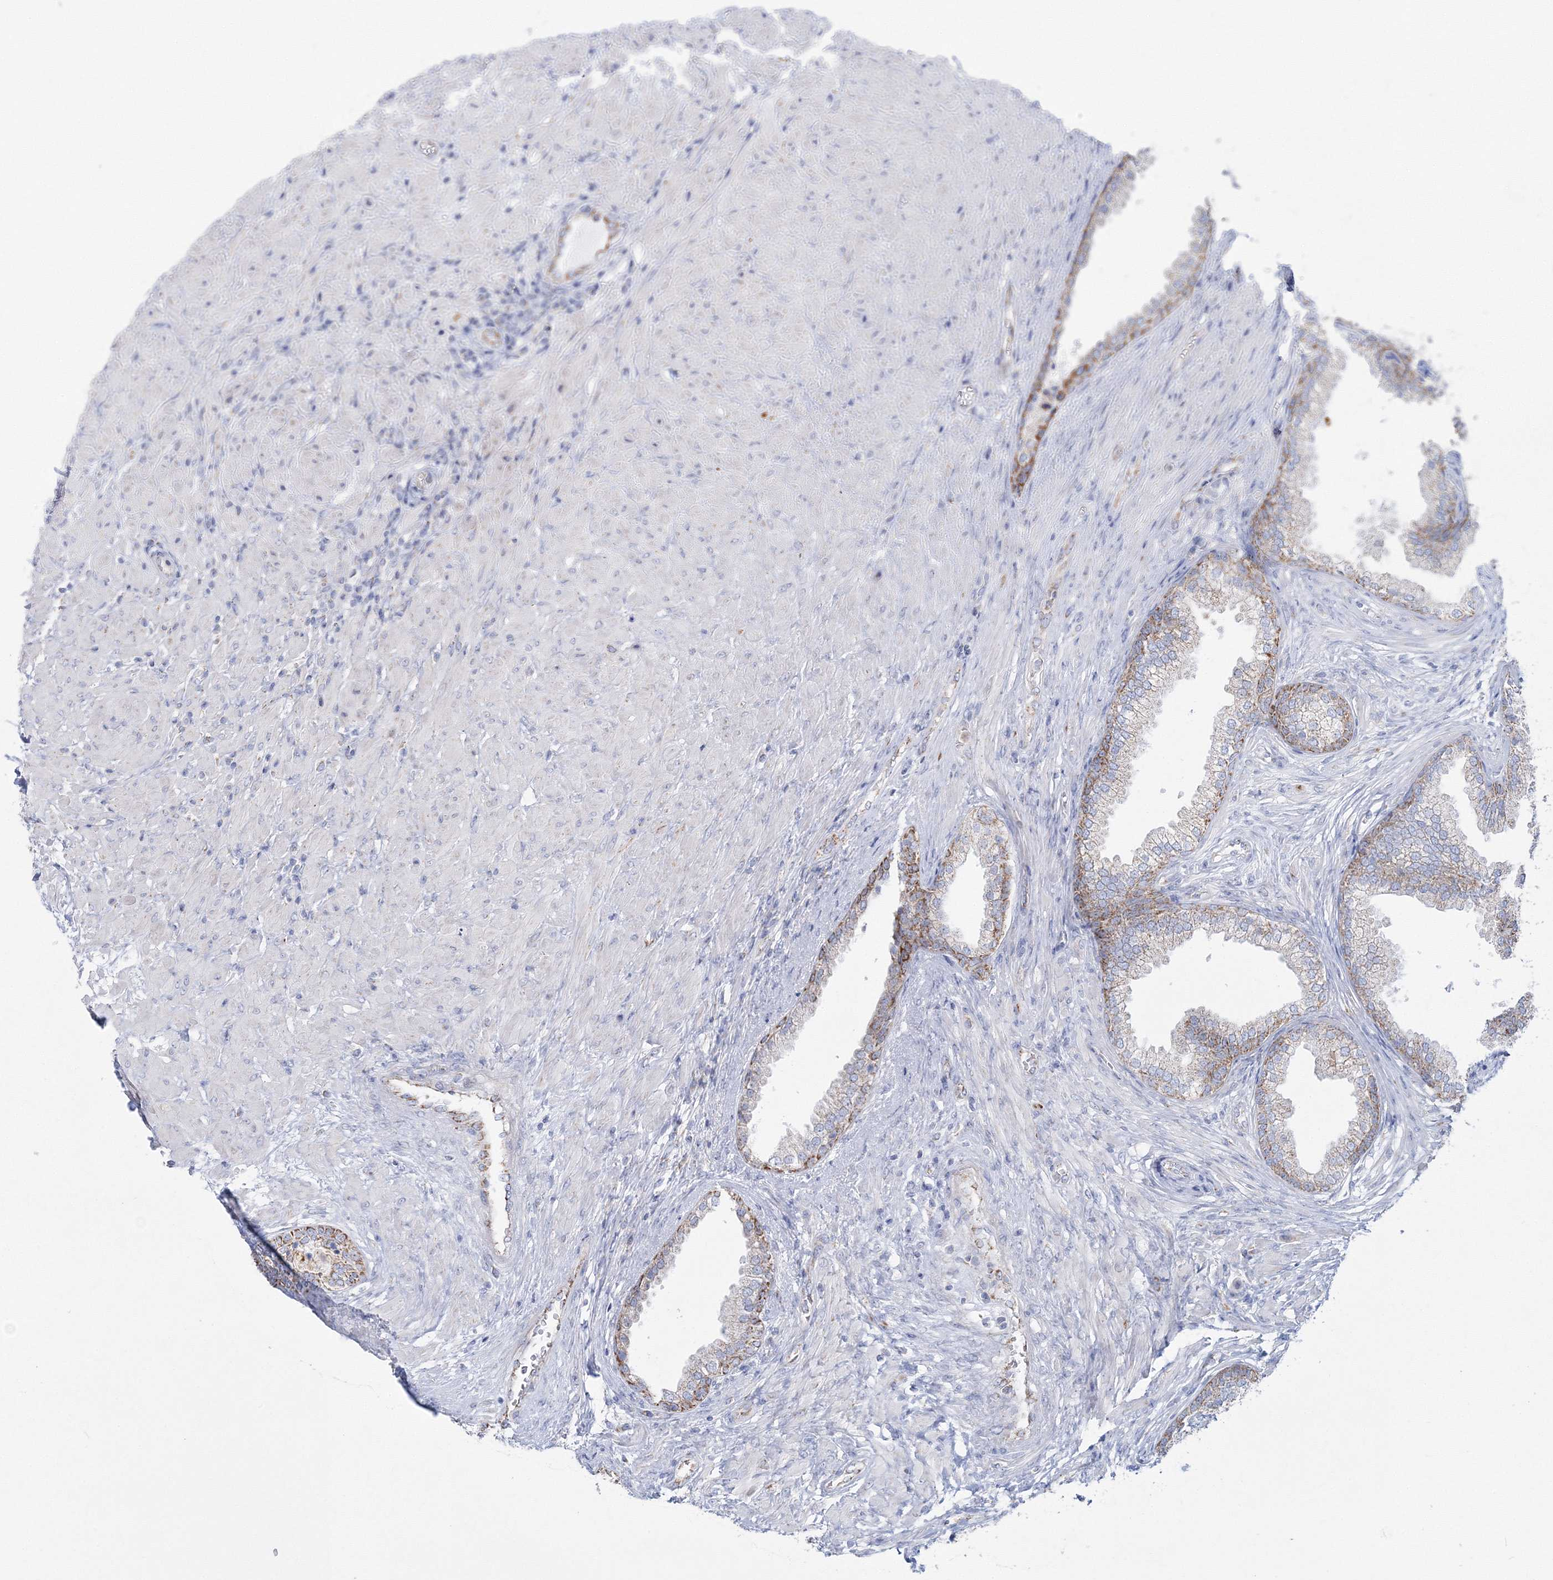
{"staining": {"intensity": "moderate", "quantity": "<25%", "location": "cytoplasmic/membranous"}, "tissue": "prostate", "cell_type": "Glandular cells", "image_type": "normal", "snomed": [{"axis": "morphology", "description": "Normal tissue, NOS"}, {"axis": "topography", "description": "Prostate"}], "caption": "The micrograph exhibits staining of normal prostate, revealing moderate cytoplasmic/membranous protein positivity (brown color) within glandular cells.", "gene": "HIBCH", "patient": {"sex": "male", "age": 76}}